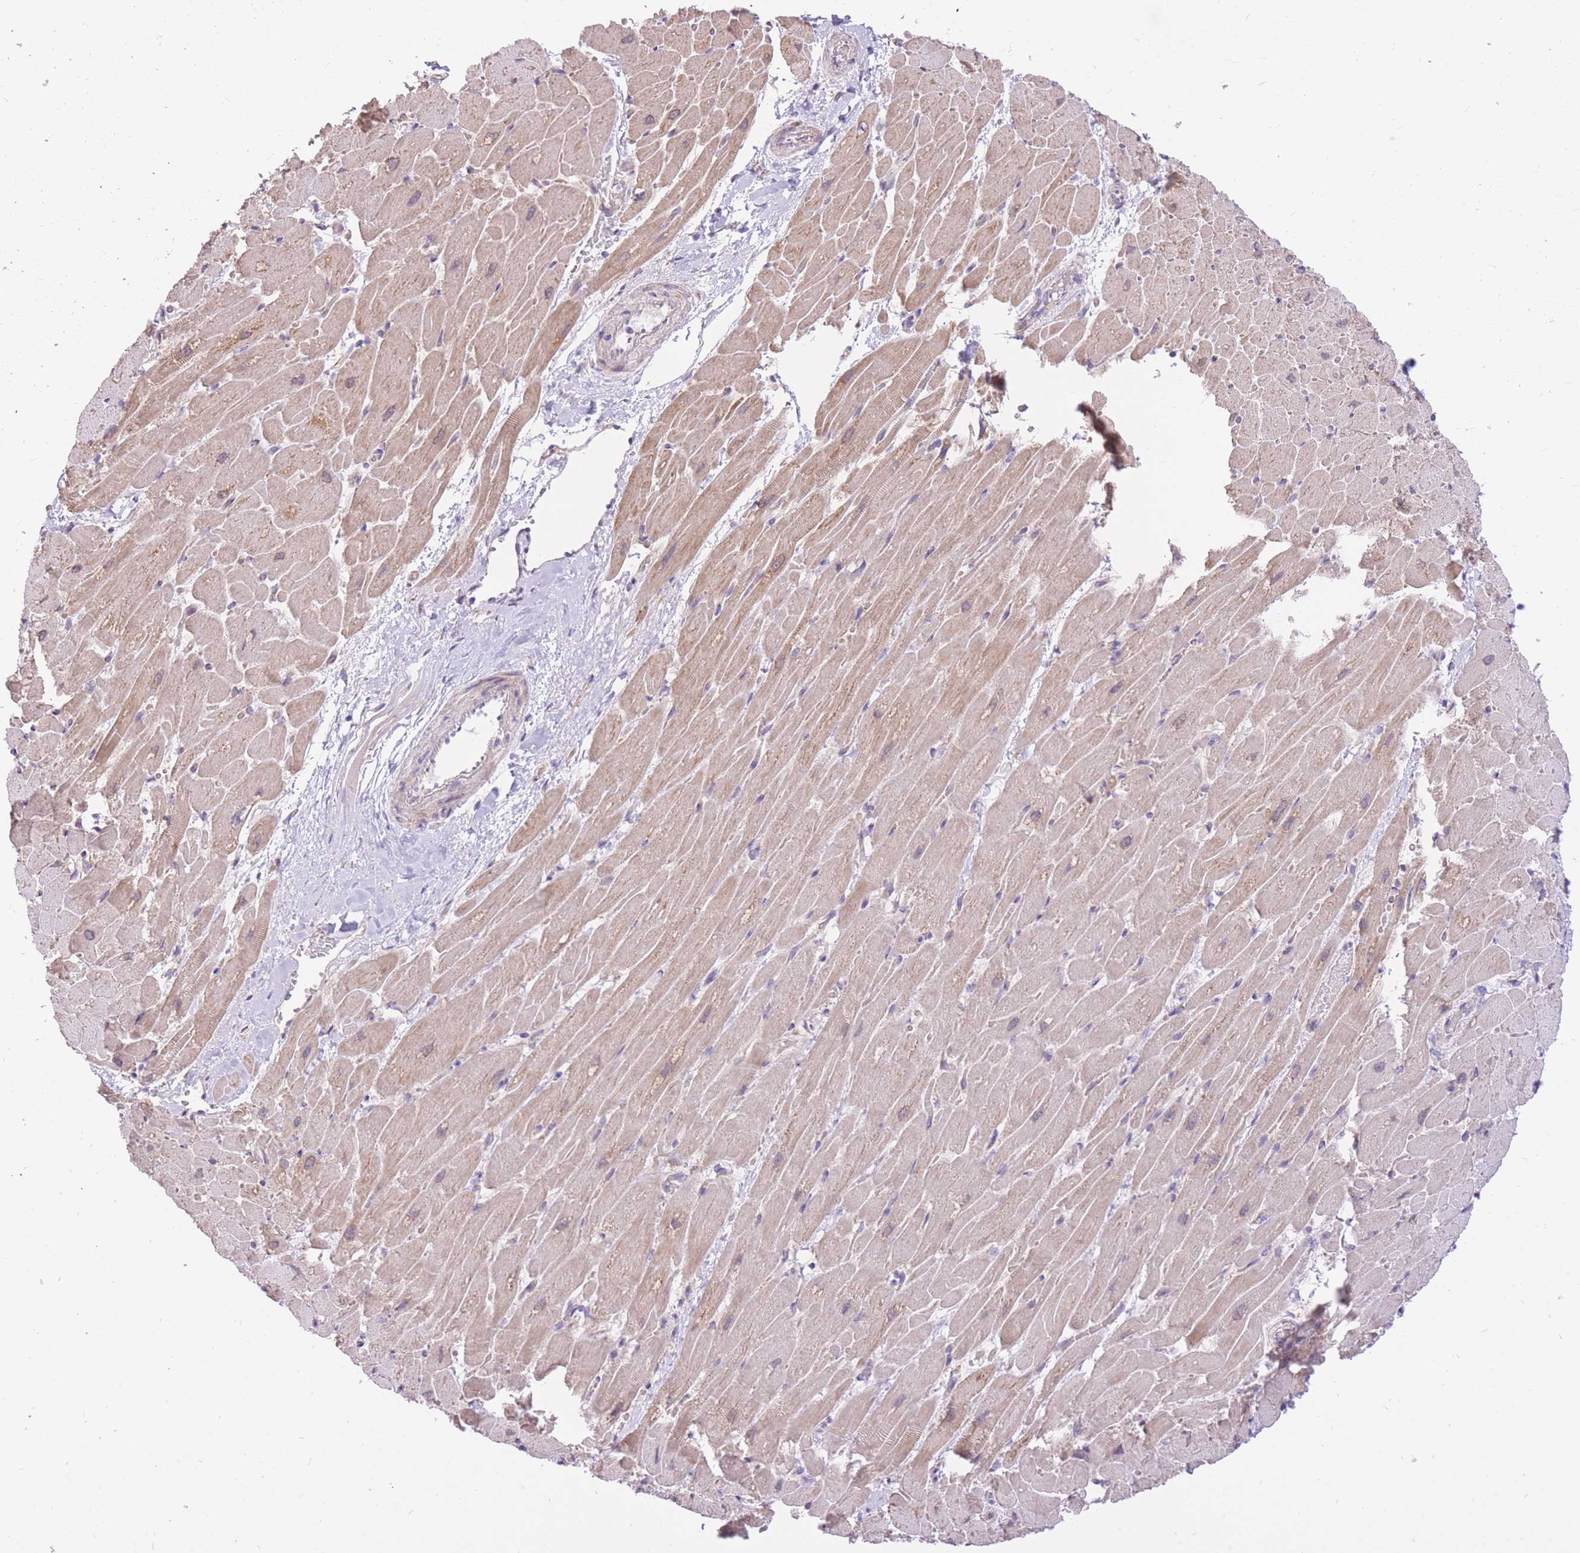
{"staining": {"intensity": "weak", "quantity": ">75%", "location": "cytoplasmic/membranous,nuclear"}, "tissue": "heart muscle", "cell_type": "Cardiomyocytes", "image_type": "normal", "snomed": [{"axis": "morphology", "description": "Normal tissue, NOS"}, {"axis": "topography", "description": "Heart"}], "caption": "Protein analysis of unremarkable heart muscle exhibits weak cytoplasmic/membranous,nuclear positivity in about >75% of cardiomyocytes.", "gene": "TOPAZ1", "patient": {"sex": "male", "age": 37}}